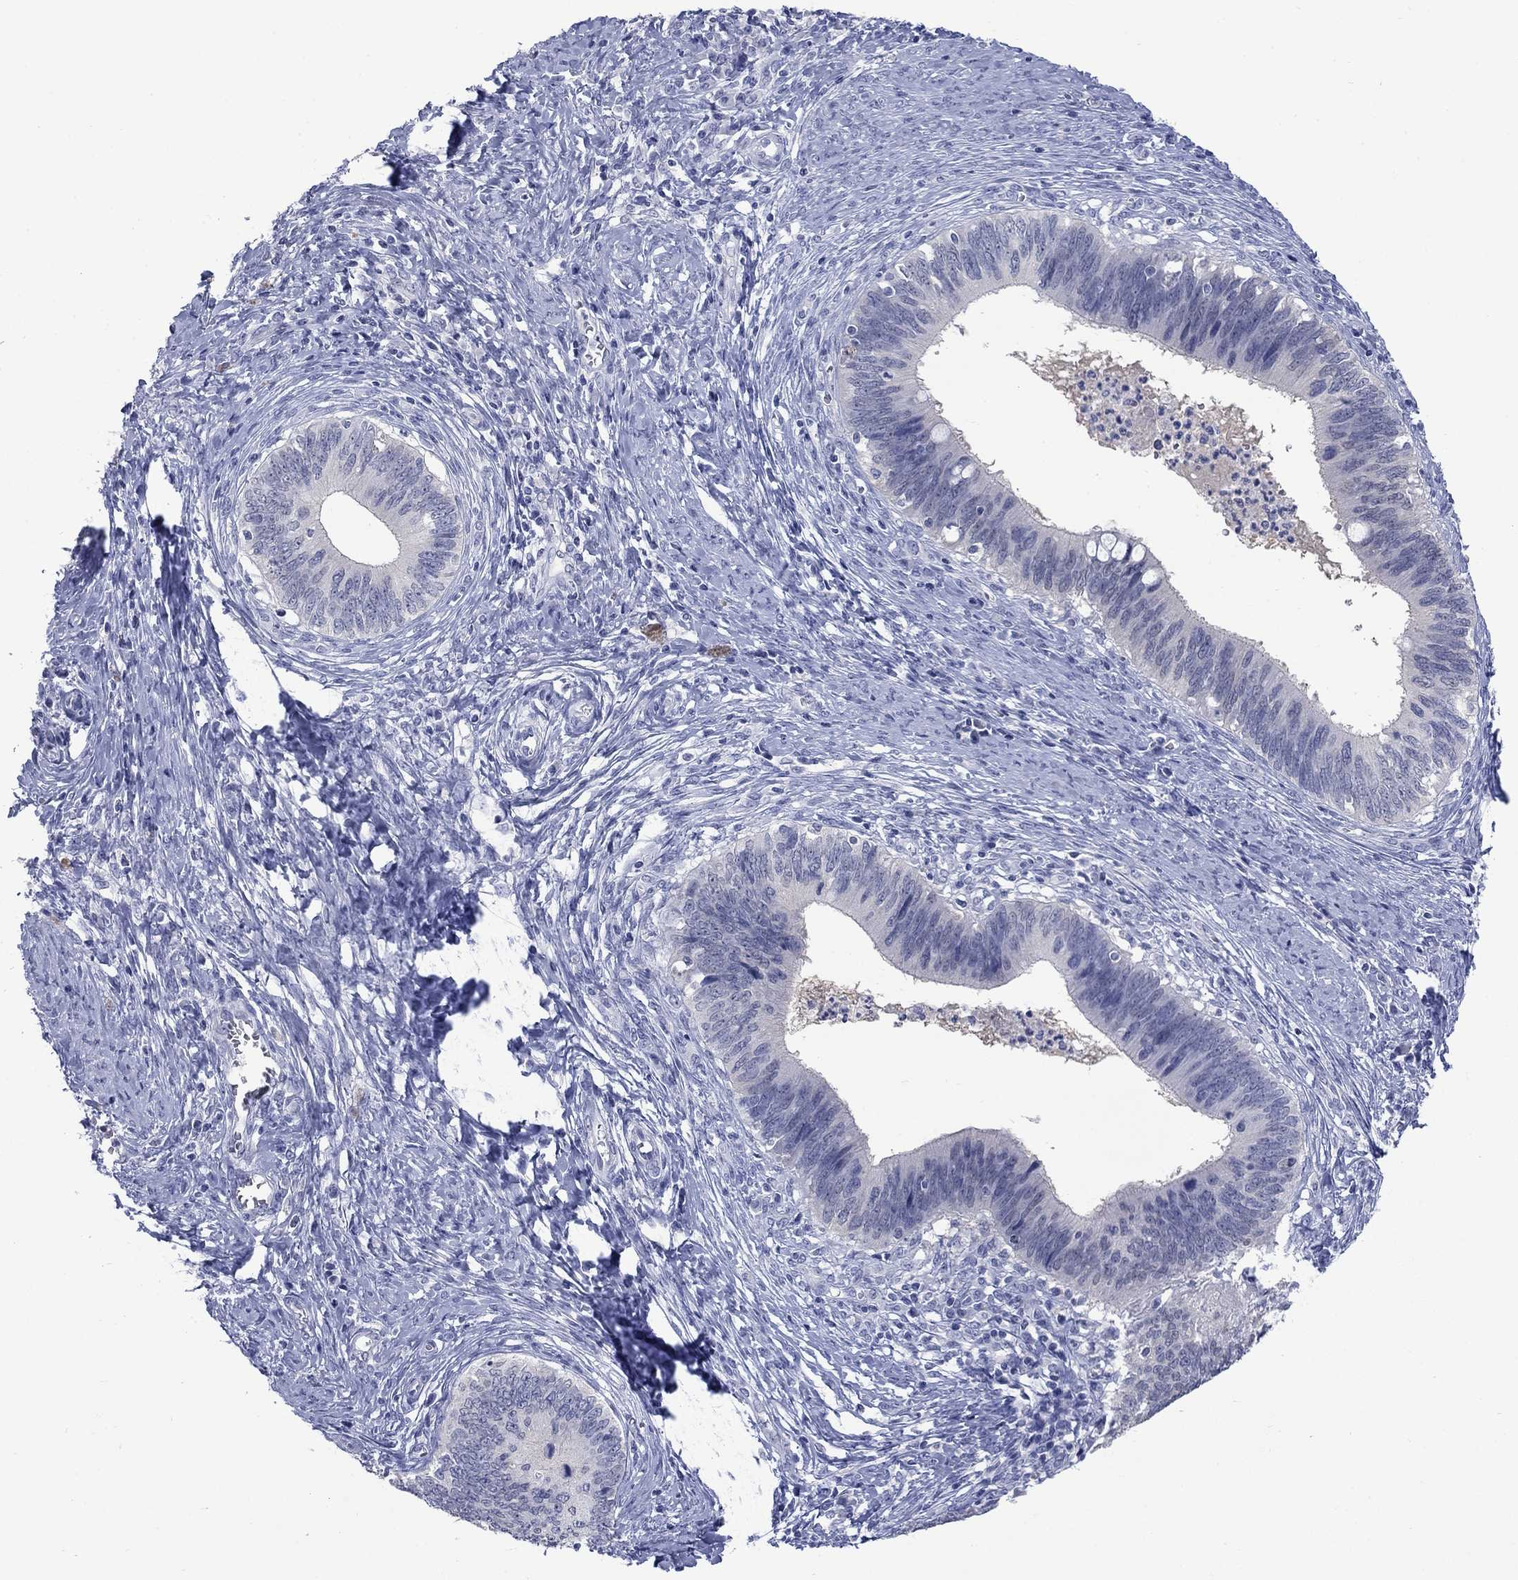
{"staining": {"intensity": "negative", "quantity": "none", "location": "none"}, "tissue": "cervical cancer", "cell_type": "Tumor cells", "image_type": "cancer", "snomed": [{"axis": "morphology", "description": "Adenocarcinoma, NOS"}, {"axis": "topography", "description": "Cervix"}], "caption": "There is no significant positivity in tumor cells of cervical adenocarcinoma.", "gene": "ATP6V1G2", "patient": {"sex": "female", "age": 42}}